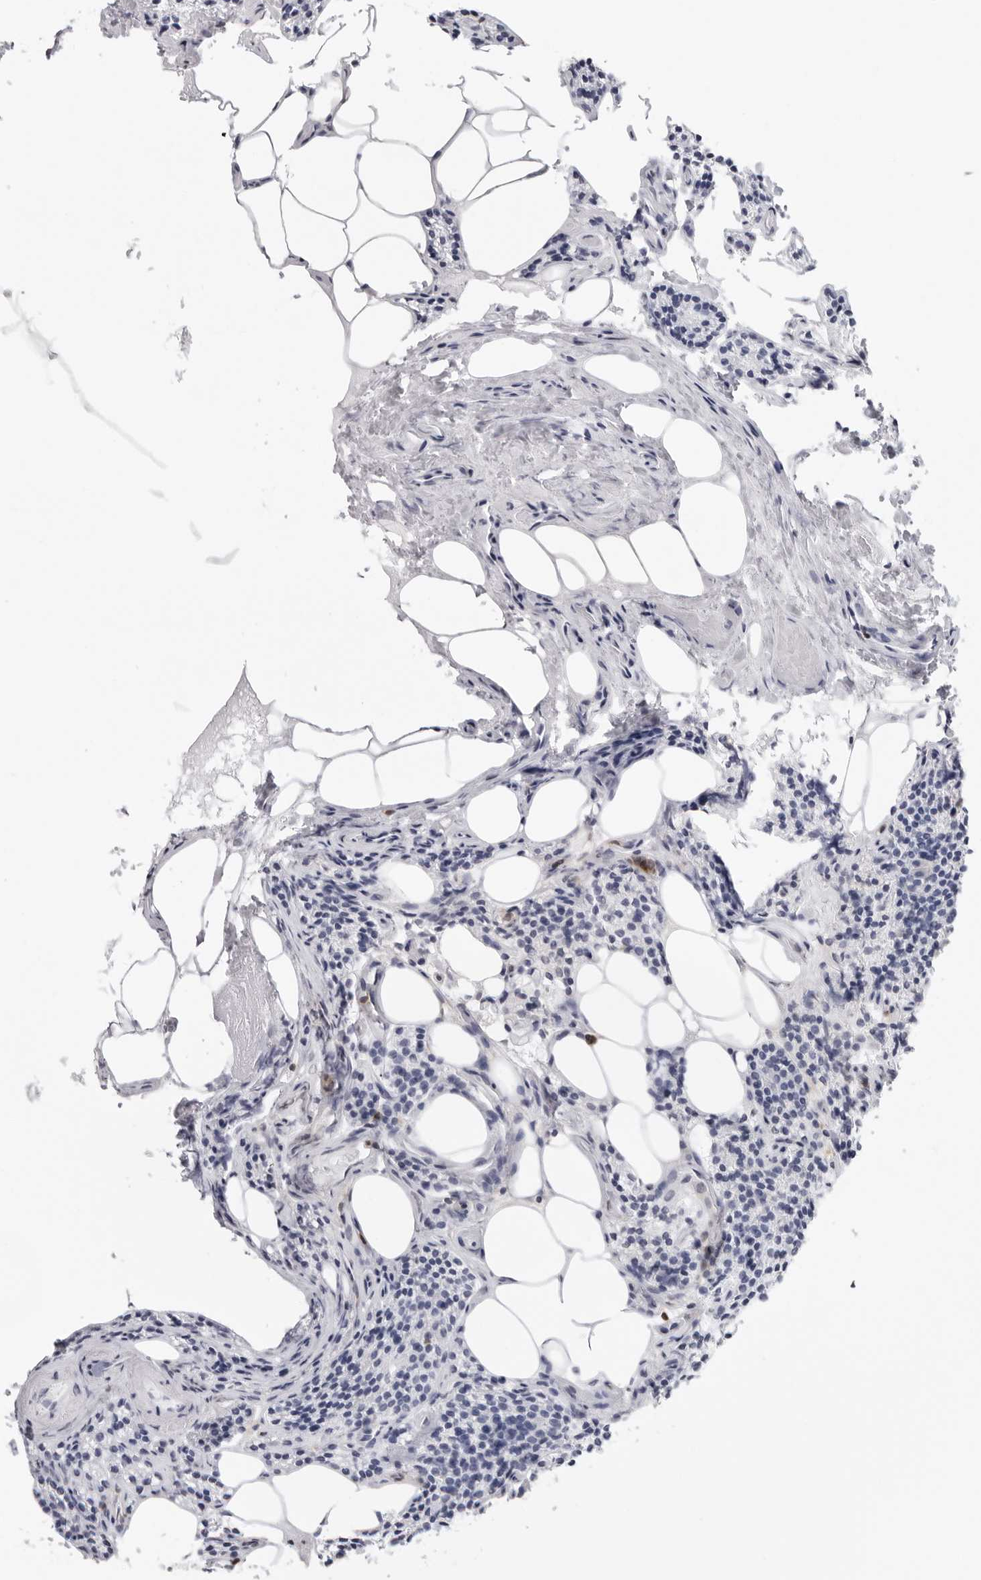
{"staining": {"intensity": "negative", "quantity": "none", "location": "none"}, "tissue": "parathyroid gland", "cell_type": "Glandular cells", "image_type": "normal", "snomed": [{"axis": "morphology", "description": "Normal tissue, NOS"}, {"axis": "topography", "description": "Parathyroid gland"}], "caption": "Glandular cells show no significant protein staining in normal parathyroid gland. (DAB (3,3'-diaminobenzidine) immunohistochemistry, high magnification).", "gene": "FMNL1", "patient": {"sex": "female", "age": 71}}